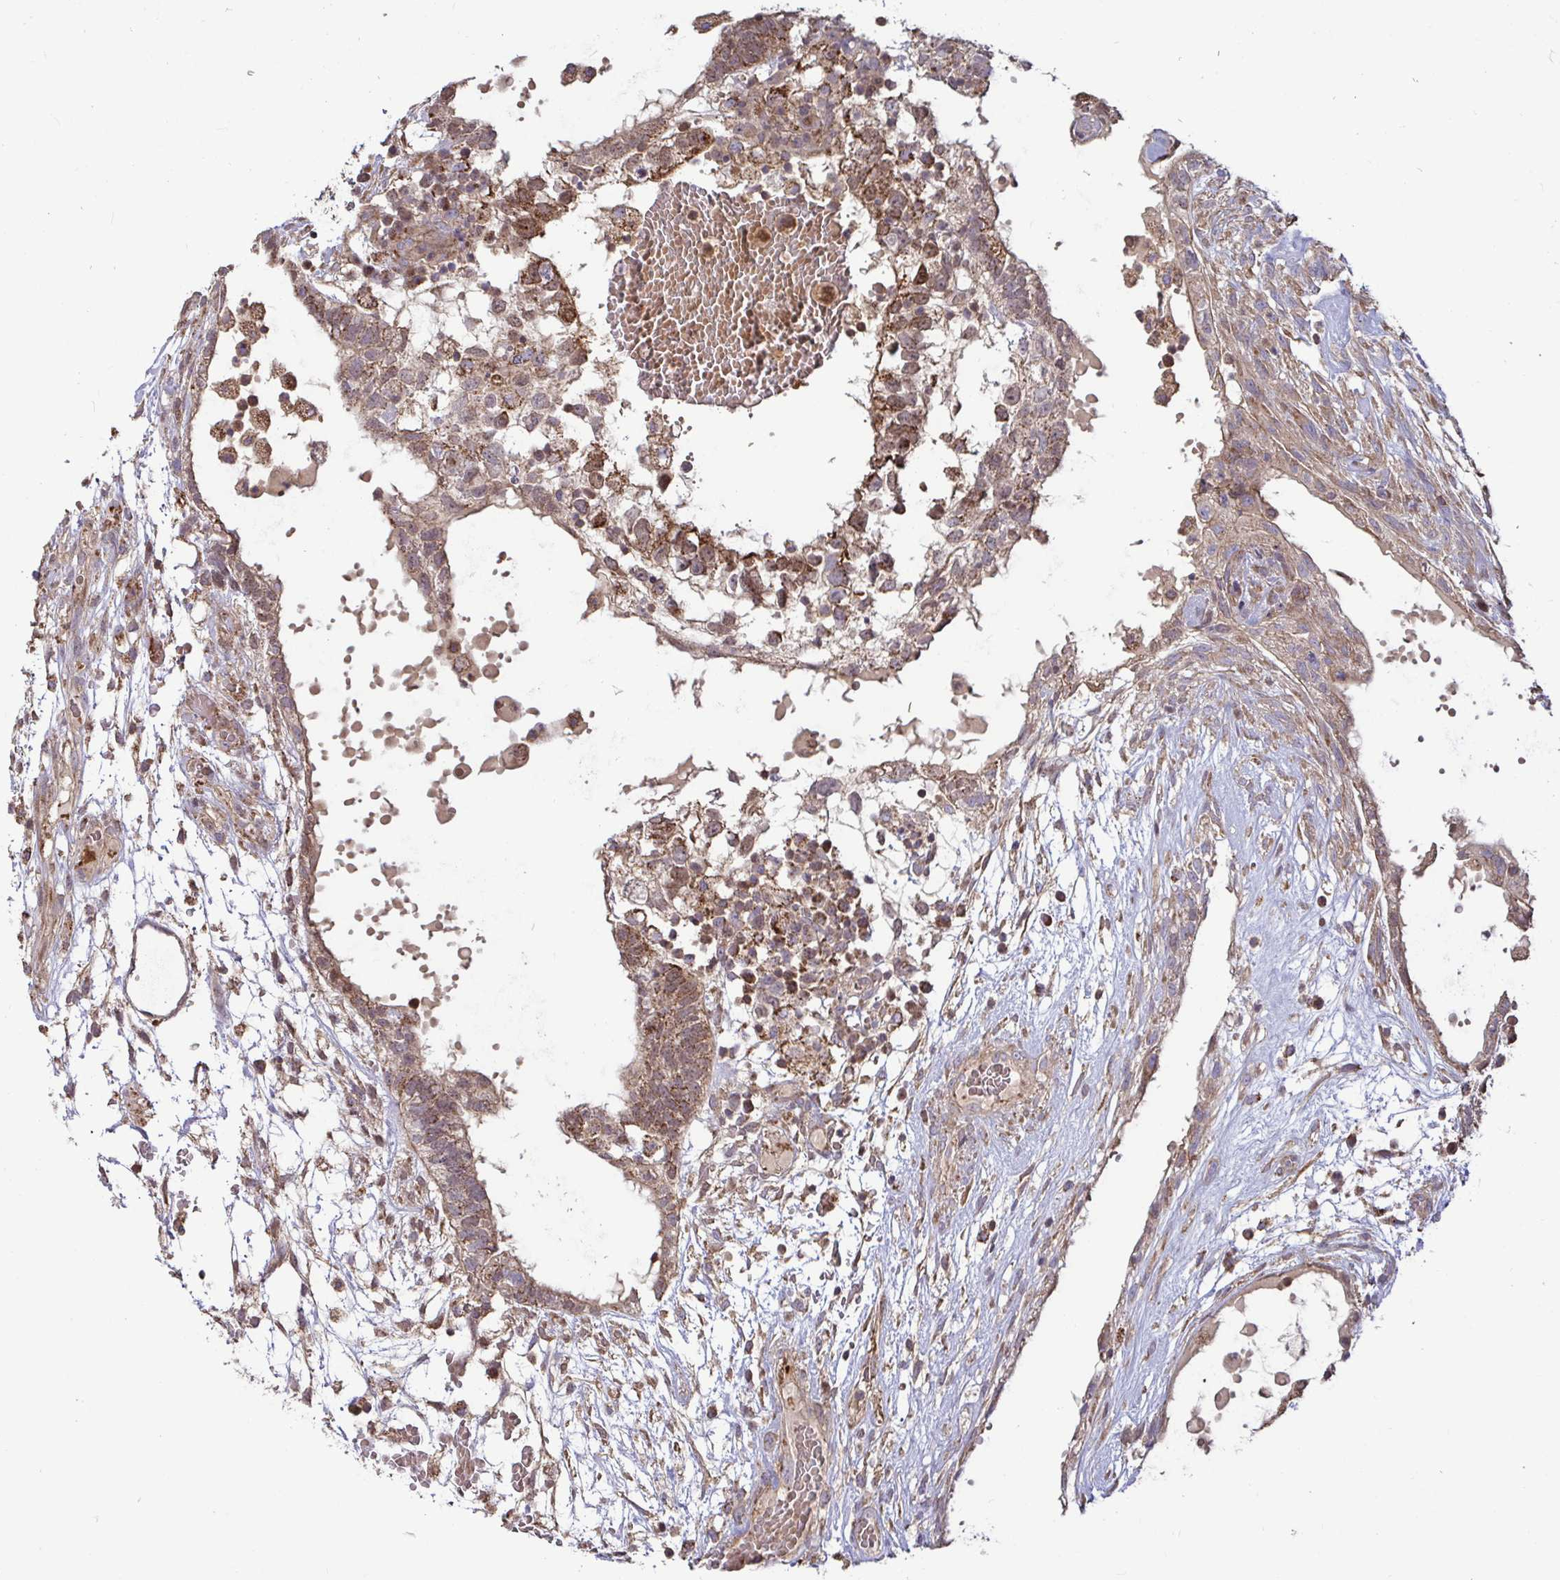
{"staining": {"intensity": "moderate", "quantity": ">75%", "location": "cytoplasmic/membranous"}, "tissue": "testis cancer", "cell_type": "Tumor cells", "image_type": "cancer", "snomed": [{"axis": "morphology", "description": "Carcinoma, Embryonal, NOS"}, {"axis": "topography", "description": "Testis"}], "caption": "DAB (3,3'-diaminobenzidine) immunohistochemical staining of human testis cancer (embryonal carcinoma) exhibits moderate cytoplasmic/membranous protein positivity in about >75% of tumor cells.", "gene": "SPRY1", "patient": {"sex": "male", "age": 32}}